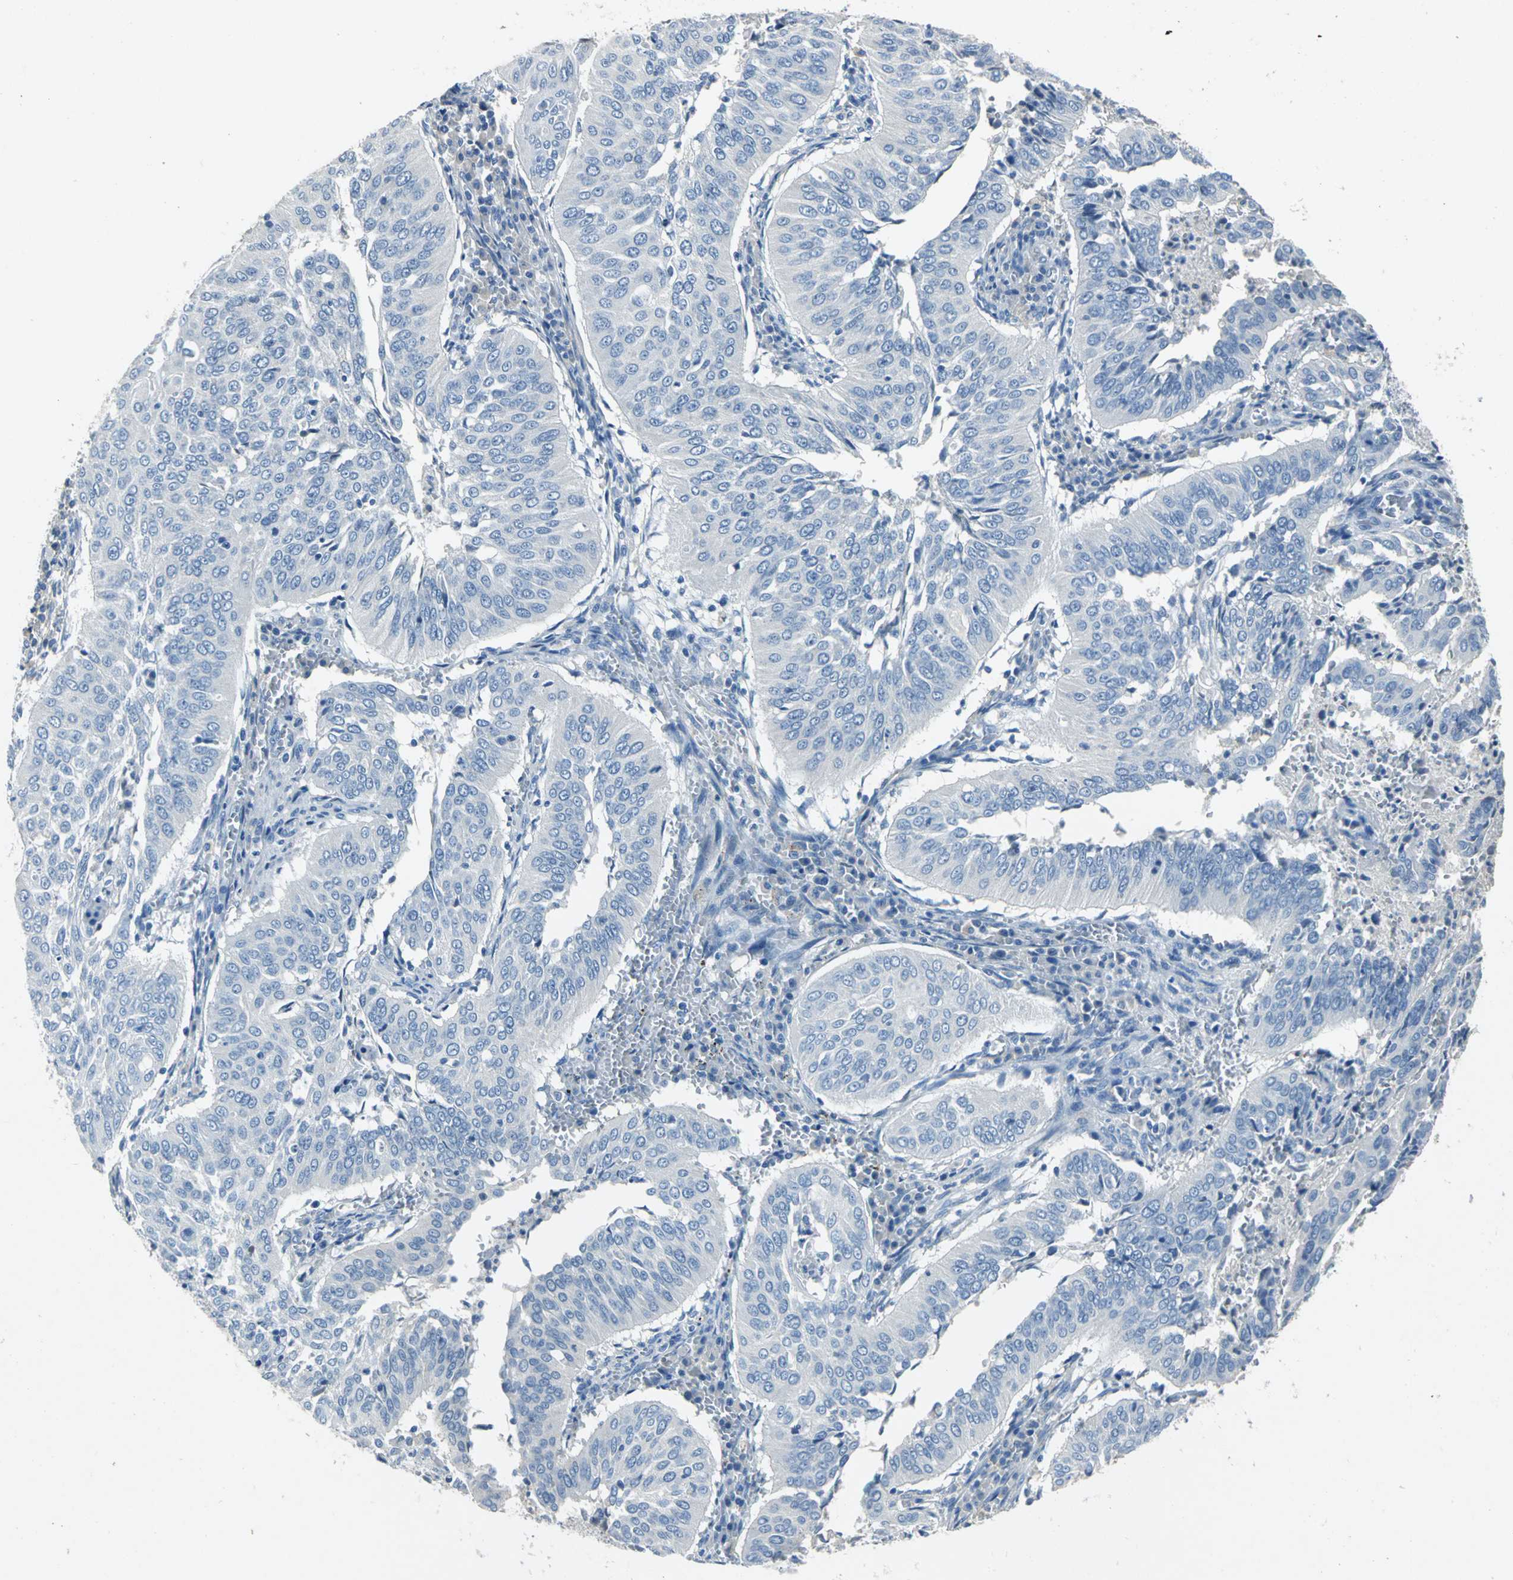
{"staining": {"intensity": "negative", "quantity": "none", "location": "none"}, "tissue": "cervical cancer", "cell_type": "Tumor cells", "image_type": "cancer", "snomed": [{"axis": "morphology", "description": "Squamous cell carcinoma, NOS"}, {"axis": "topography", "description": "Cervix"}], "caption": "DAB immunohistochemical staining of cervical cancer exhibits no significant positivity in tumor cells.", "gene": "EFNB3", "patient": {"sex": "female", "age": 39}}